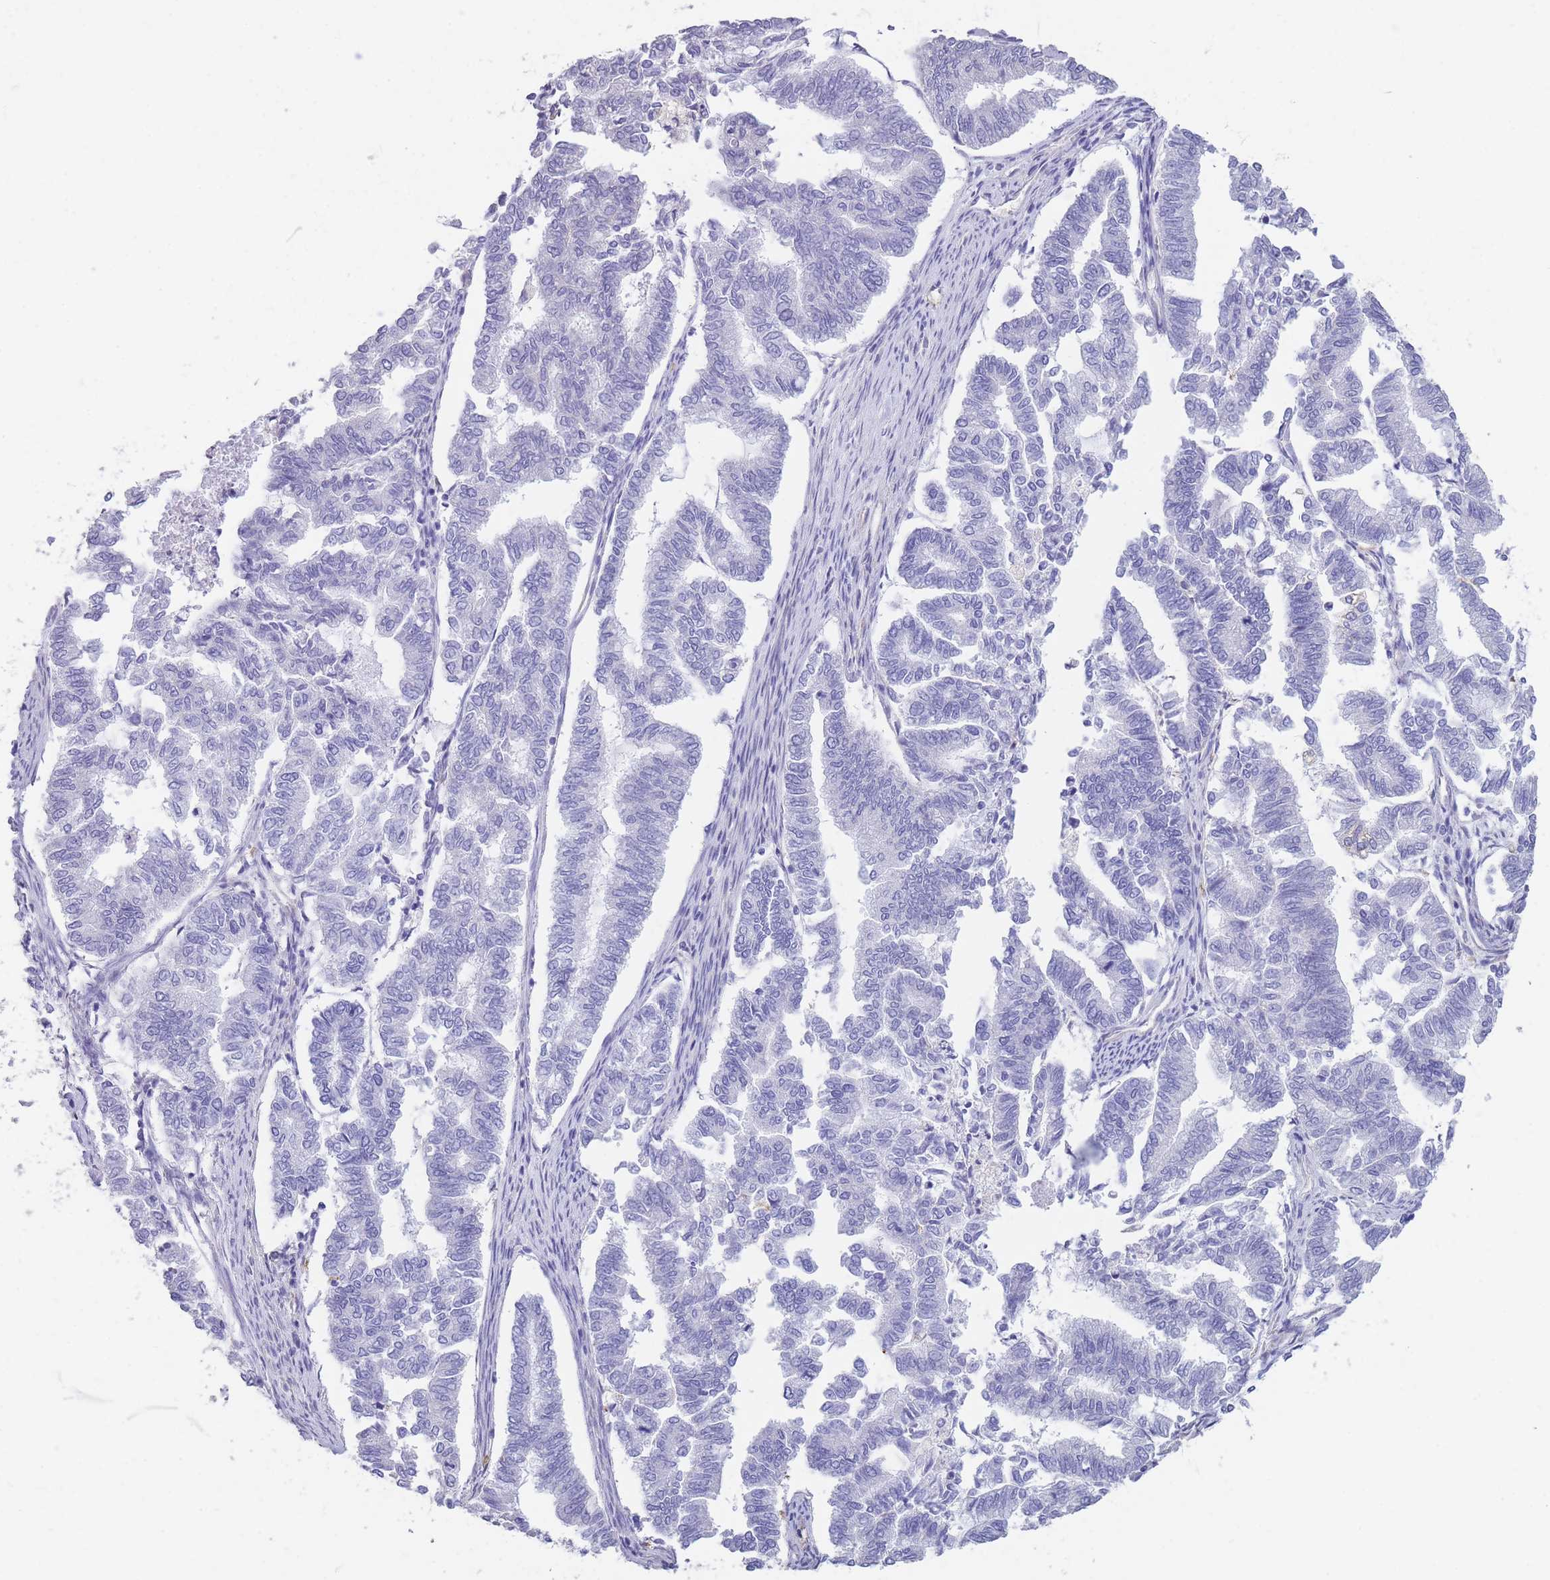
{"staining": {"intensity": "negative", "quantity": "none", "location": "none"}, "tissue": "endometrial cancer", "cell_type": "Tumor cells", "image_type": "cancer", "snomed": [{"axis": "morphology", "description": "Adenocarcinoma, NOS"}, {"axis": "topography", "description": "Endometrium"}], "caption": "There is no significant staining in tumor cells of endometrial cancer (adenocarcinoma). (DAB (3,3'-diaminobenzidine) IHC with hematoxylin counter stain).", "gene": "ANKRD53", "patient": {"sex": "female", "age": 79}}